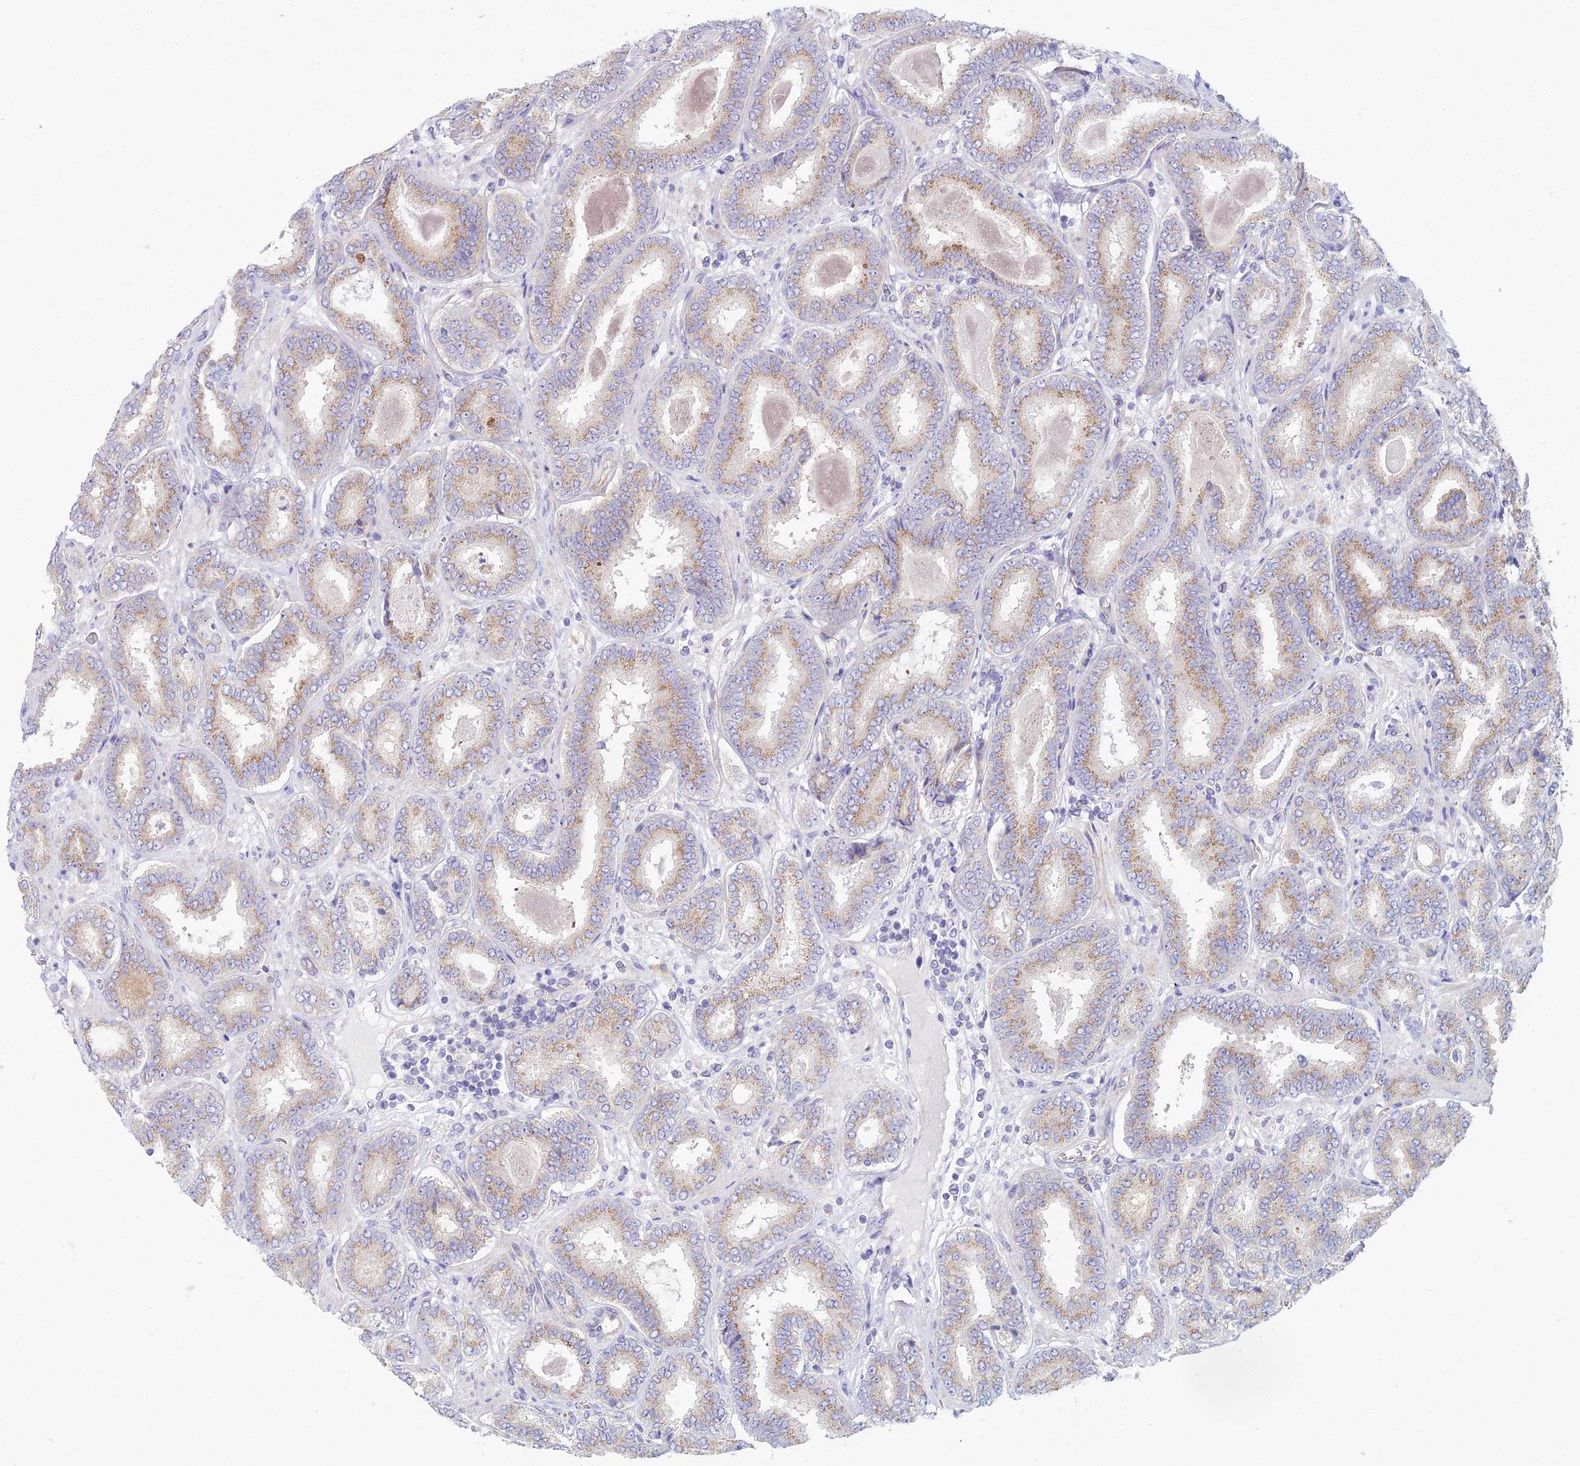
{"staining": {"intensity": "moderate", "quantity": ">75%", "location": "cytoplasmic/membranous"}, "tissue": "prostate cancer", "cell_type": "Tumor cells", "image_type": "cancer", "snomed": [{"axis": "morphology", "description": "Adenocarcinoma, High grade"}, {"axis": "topography", "description": "Prostate"}], "caption": "The immunohistochemical stain highlights moderate cytoplasmic/membranous expression in tumor cells of prostate cancer tissue. The protein of interest is stained brown, and the nuclei are stained in blue (DAB IHC with brightfield microscopy, high magnification).", "gene": "ZNF564", "patient": {"sex": "male", "age": 72}}